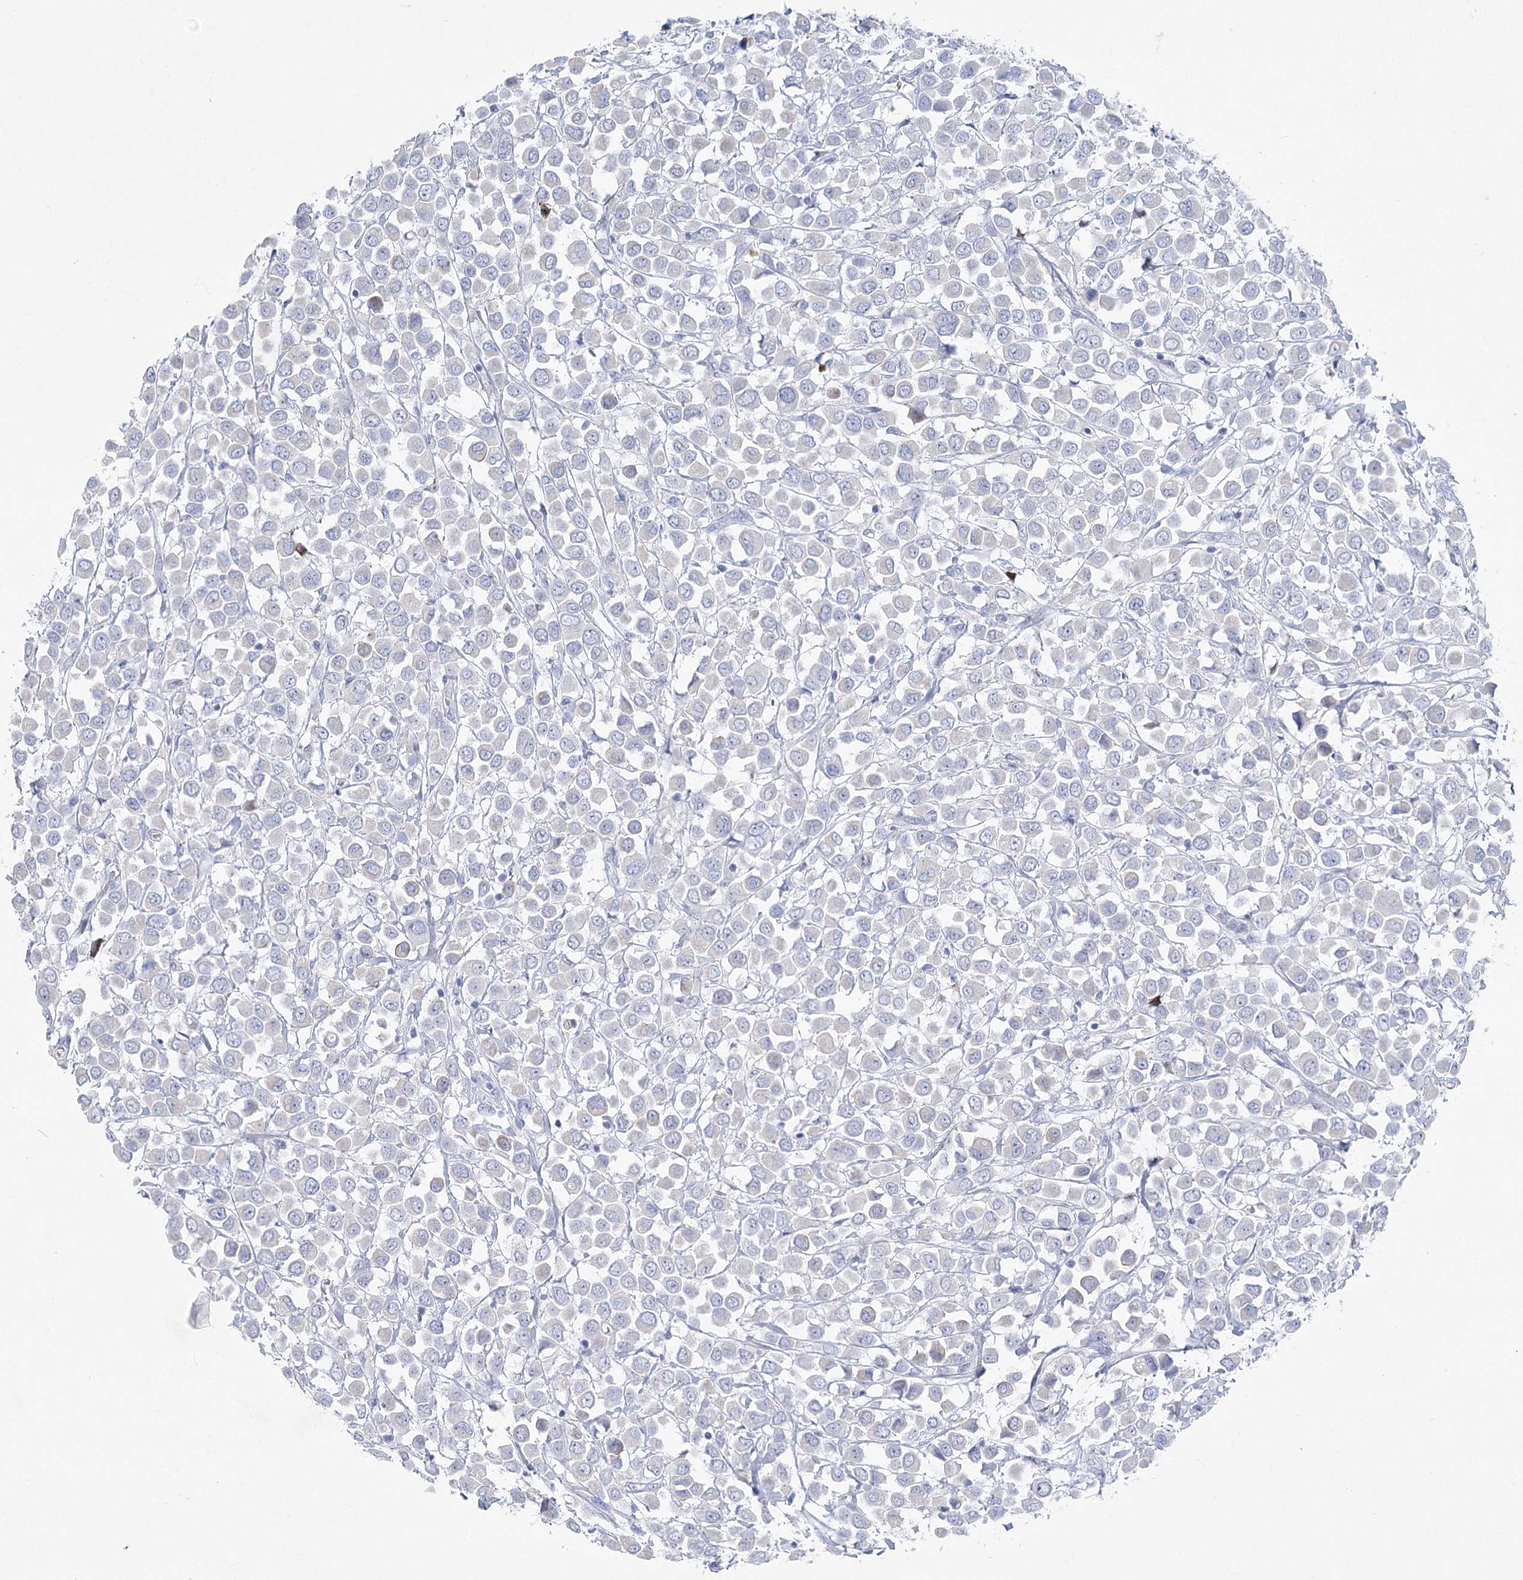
{"staining": {"intensity": "negative", "quantity": "none", "location": "none"}, "tissue": "breast cancer", "cell_type": "Tumor cells", "image_type": "cancer", "snomed": [{"axis": "morphology", "description": "Duct carcinoma"}, {"axis": "topography", "description": "Breast"}], "caption": "Histopathology image shows no significant protein positivity in tumor cells of breast cancer.", "gene": "WDR74", "patient": {"sex": "female", "age": 61}}